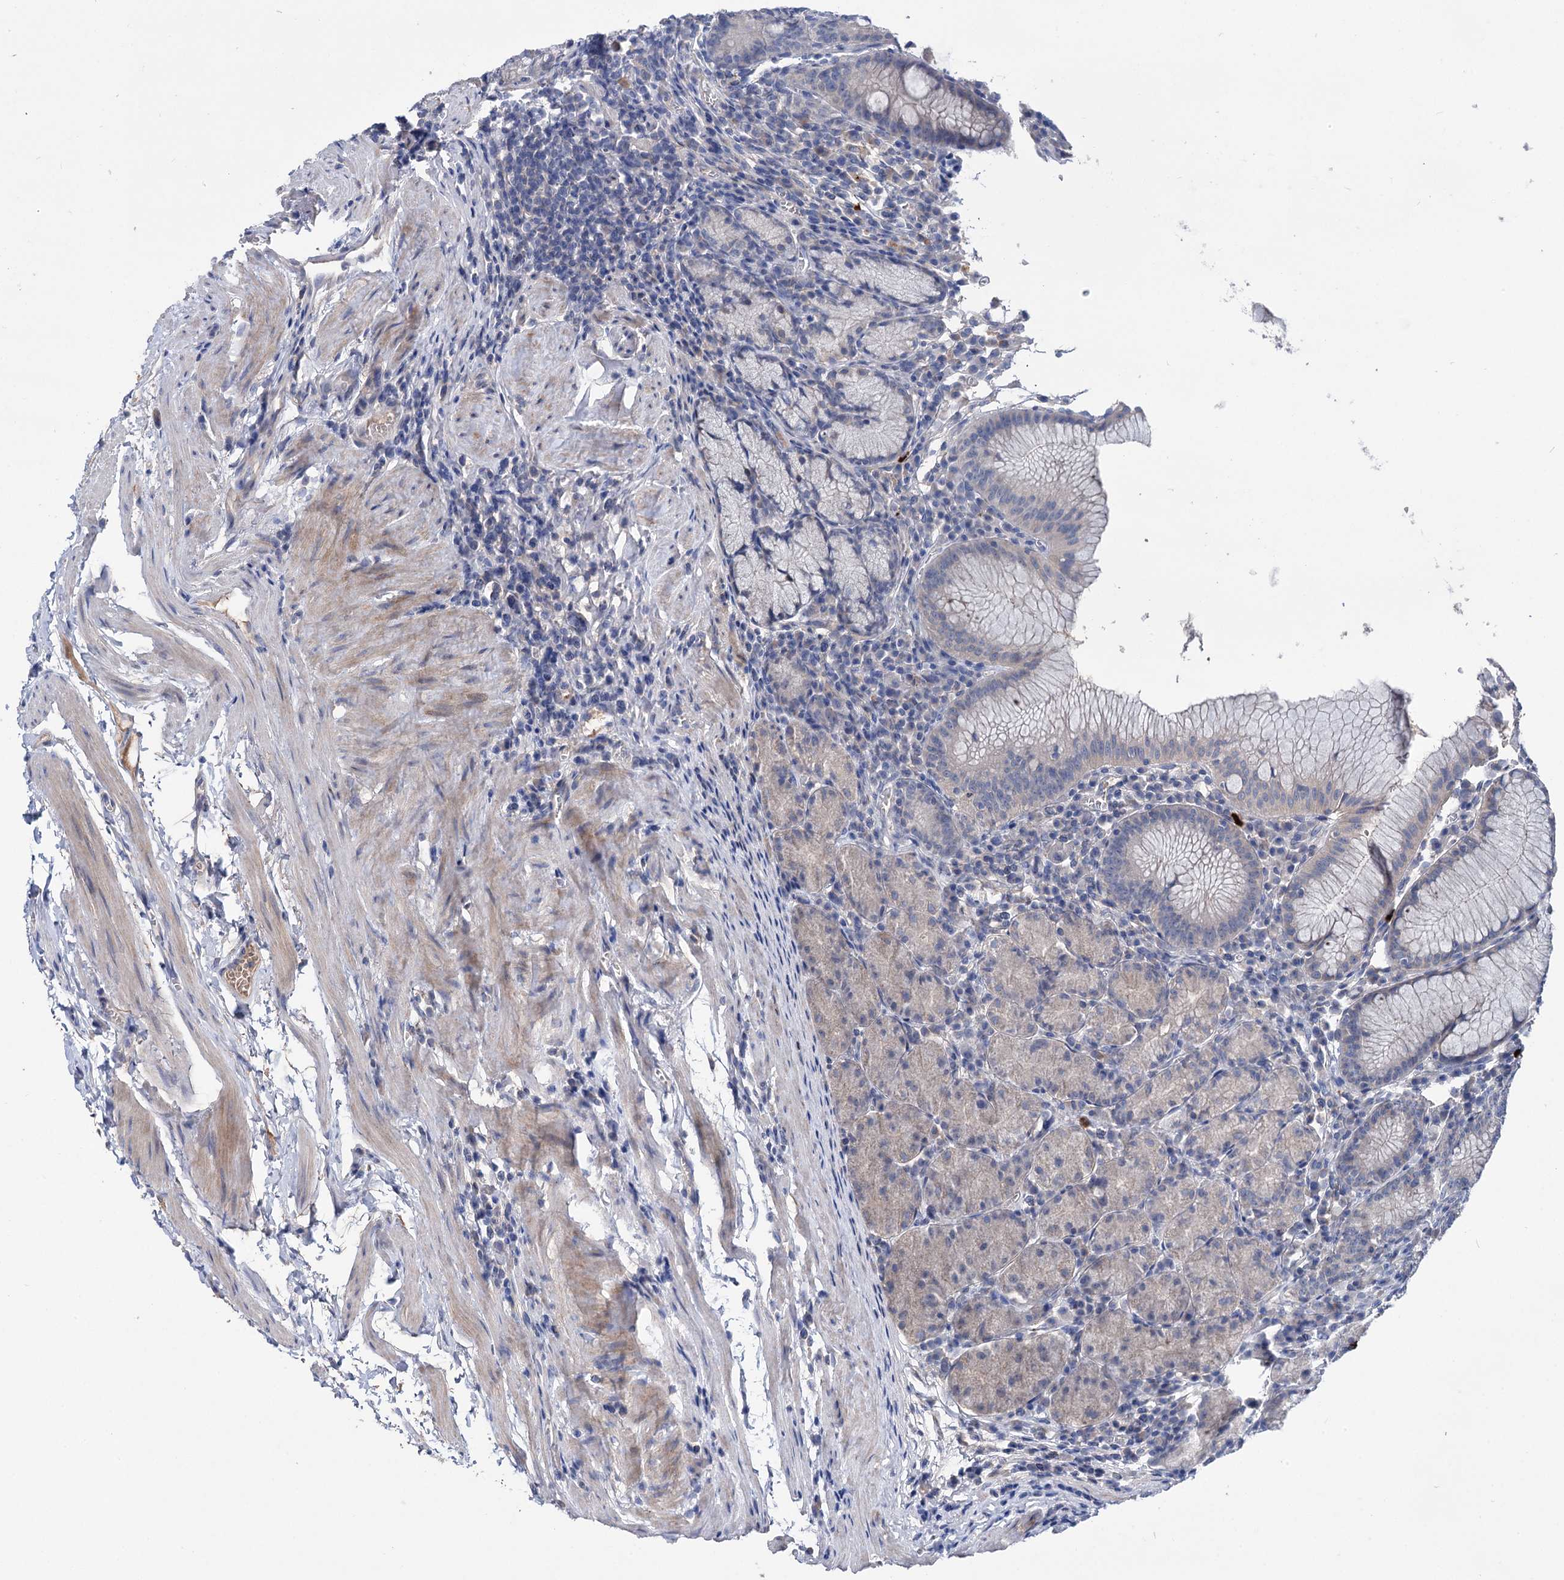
{"staining": {"intensity": "weak", "quantity": "<25%", "location": "cytoplasmic/membranous"}, "tissue": "stomach", "cell_type": "Glandular cells", "image_type": "normal", "snomed": [{"axis": "morphology", "description": "Normal tissue, NOS"}, {"axis": "topography", "description": "Stomach"}], "caption": "This is an immunohistochemistry photomicrograph of unremarkable human stomach. There is no positivity in glandular cells.", "gene": "PPP1R32", "patient": {"sex": "male", "age": 55}}